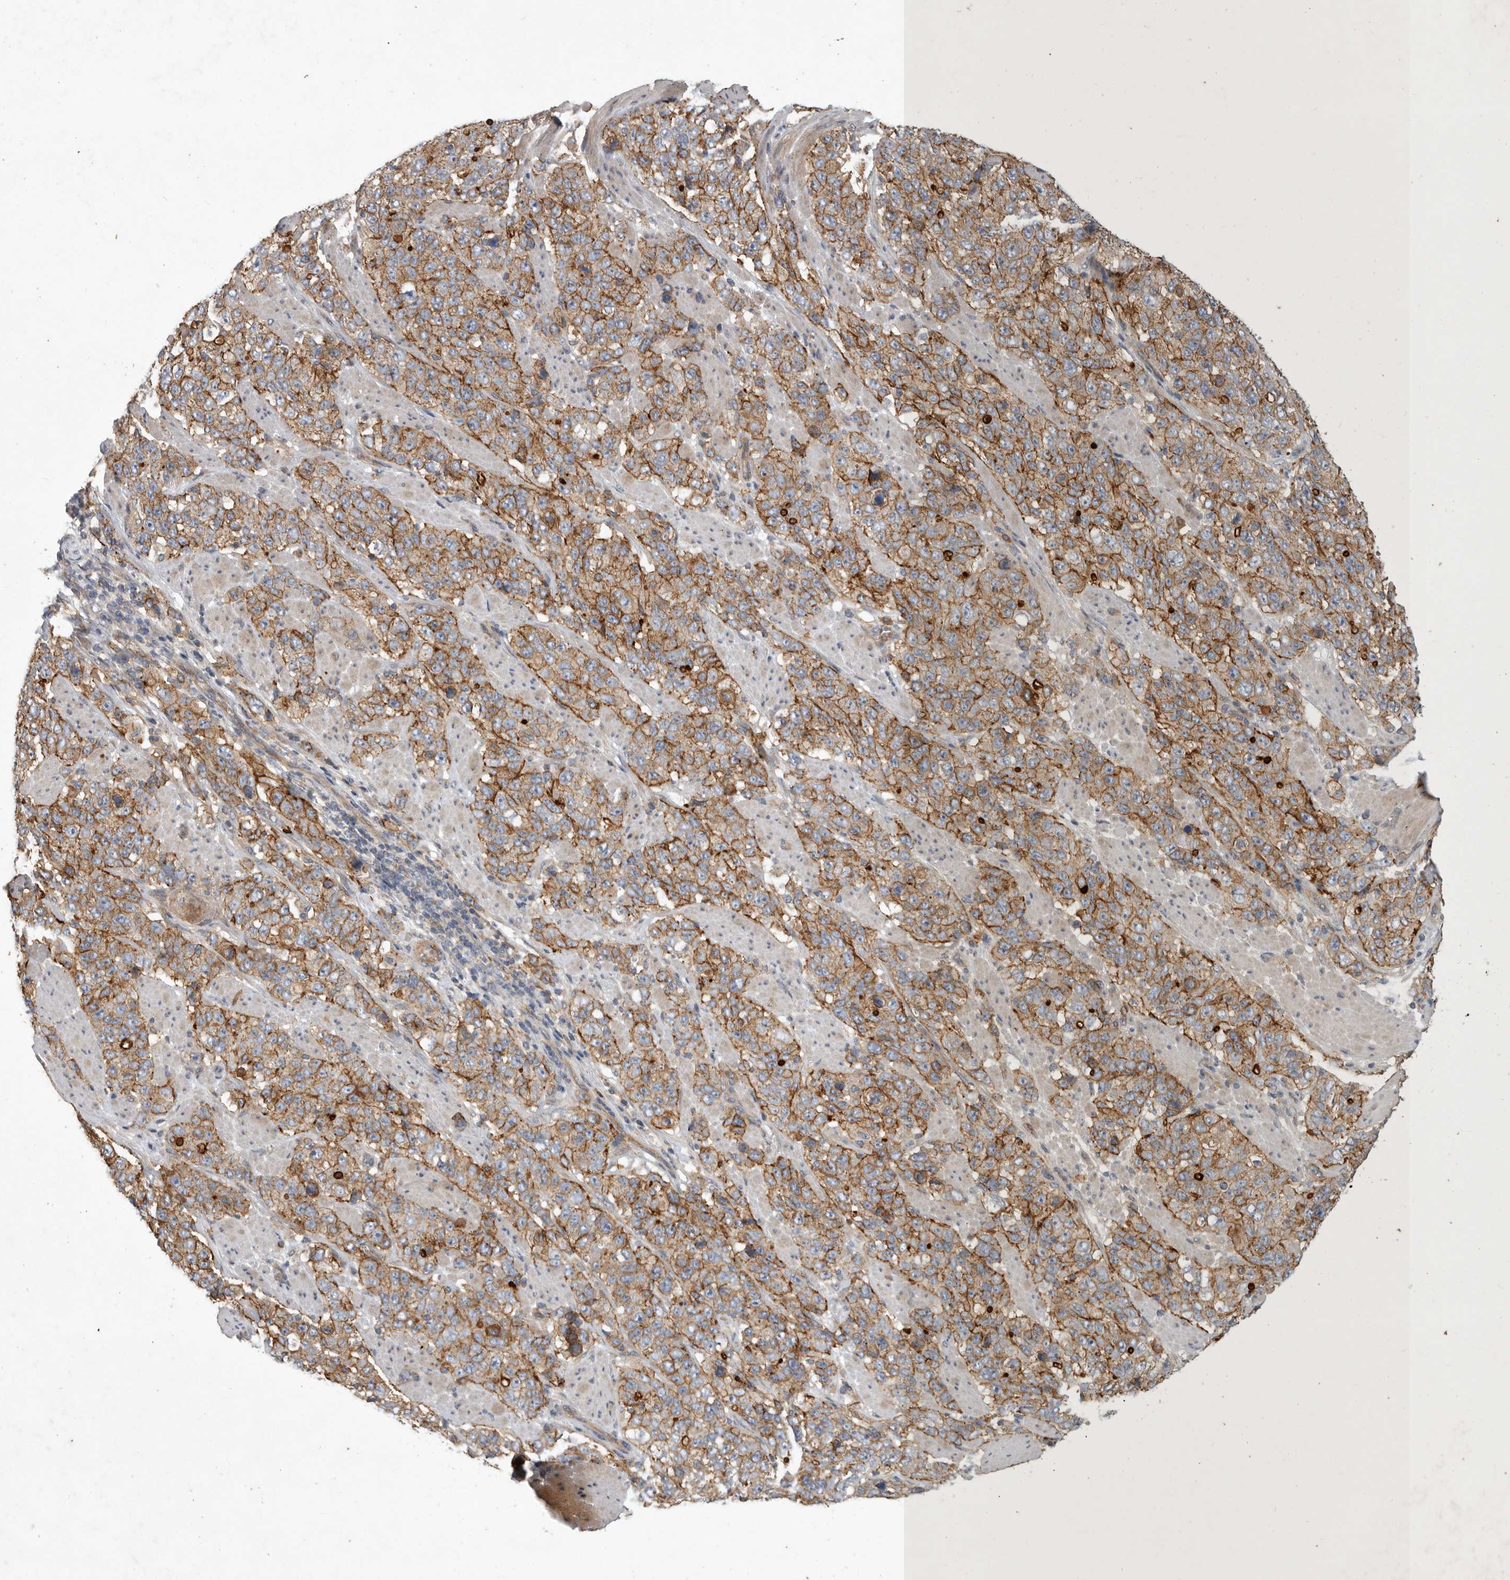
{"staining": {"intensity": "moderate", "quantity": ">75%", "location": "cytoplasmic/membranous"}, "tissue": "stomach cancer", "cell_type": "Tumor cells", "image_type": "cancer", "snomed": [{"axis": "morphology", "description": "Adenocarcinoma, NOS"}, {"axis": "topography", "description": "Stomach"}], "caption": "Stomach cancer was stained to show a protein in brown. There is medium levels of moderate cytoplasmic/membranous expression in about >75% of tumor cells.", "gene": "MLPH", "patient": {"sex": "male", "age": 48}}